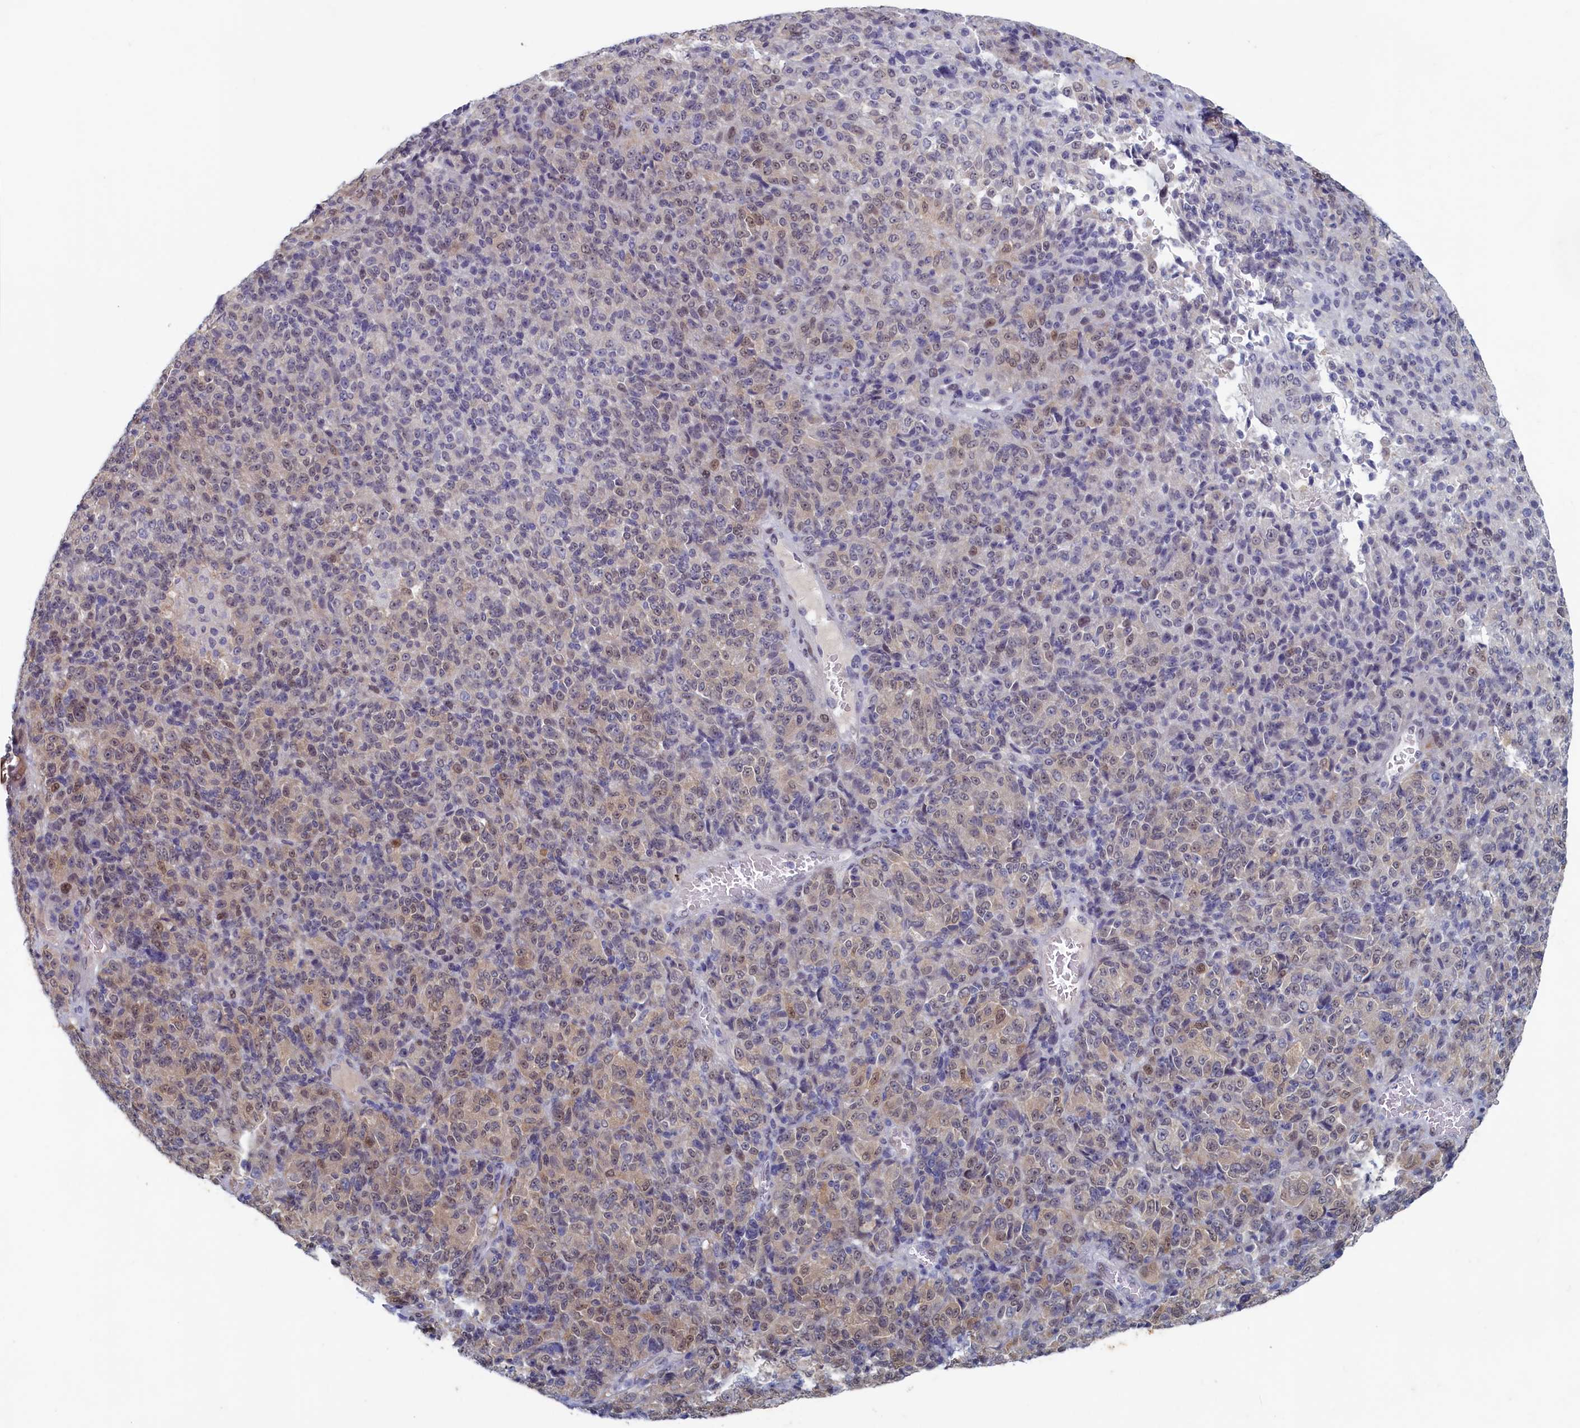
{"staining": {"intensity": "weak", "quantity": "25%-75%", "location": "nuclear"}, "tissue": "melanoma", "cell_type": "Tumor cells", "image_type": "cancer", "snomed": [{"axis": "morphology", "description": "Malignant melanoma, Metastatic site"}, {"axis": "topography", "description": "Brain"}], "caption": "DAB (3,3'-diaminobenzidine) immunohistochemical staining of melanoma shows weak nuclear protein expression in approximately 25%-75% of tumor cells. Nuclei are stained in blue.", "gene": "WDR76", "patient": {"sex": "female", "age": 56}}